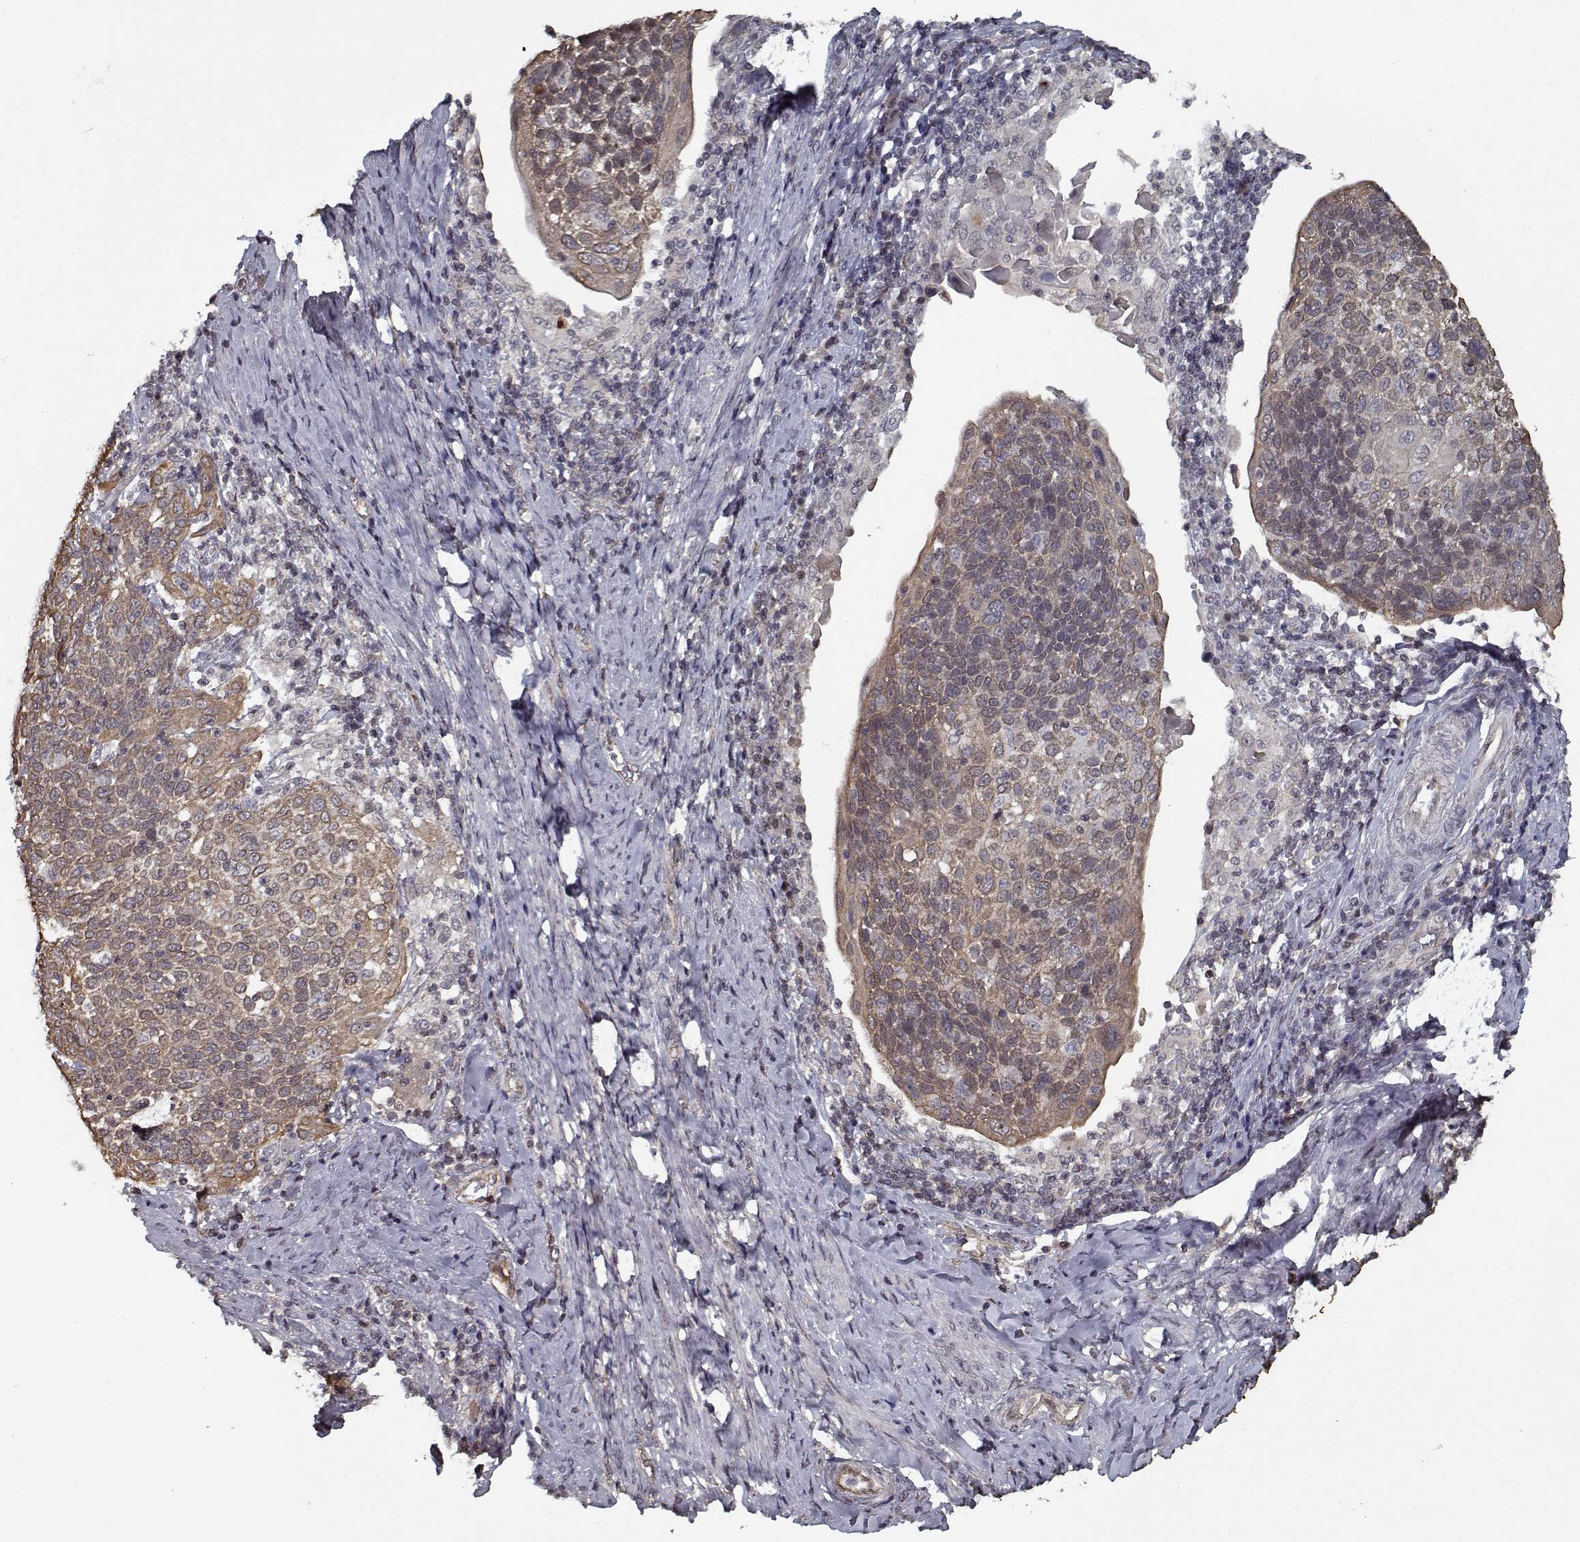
{"staining": {"intensity": "moderate", "quantity": ">75%", "location": "cytoplasmic/membranous"}, "tissue": "cervical cancer", "cell_type": "Tumor cells", "image_type": "cancer", "snomed": [{"axis": "morphology", "description": "Squamous cell carcinoma, NOS"}, {"axis": "topography", "description": "Cervix"}], "caption": "A histopathology image of human cervical cancer stained for a protein shows moderate cytoplasmic/membranous brown staining in tumor cells.", "gene": "NLK", "patient": {"sex": "female", "age": 61}}